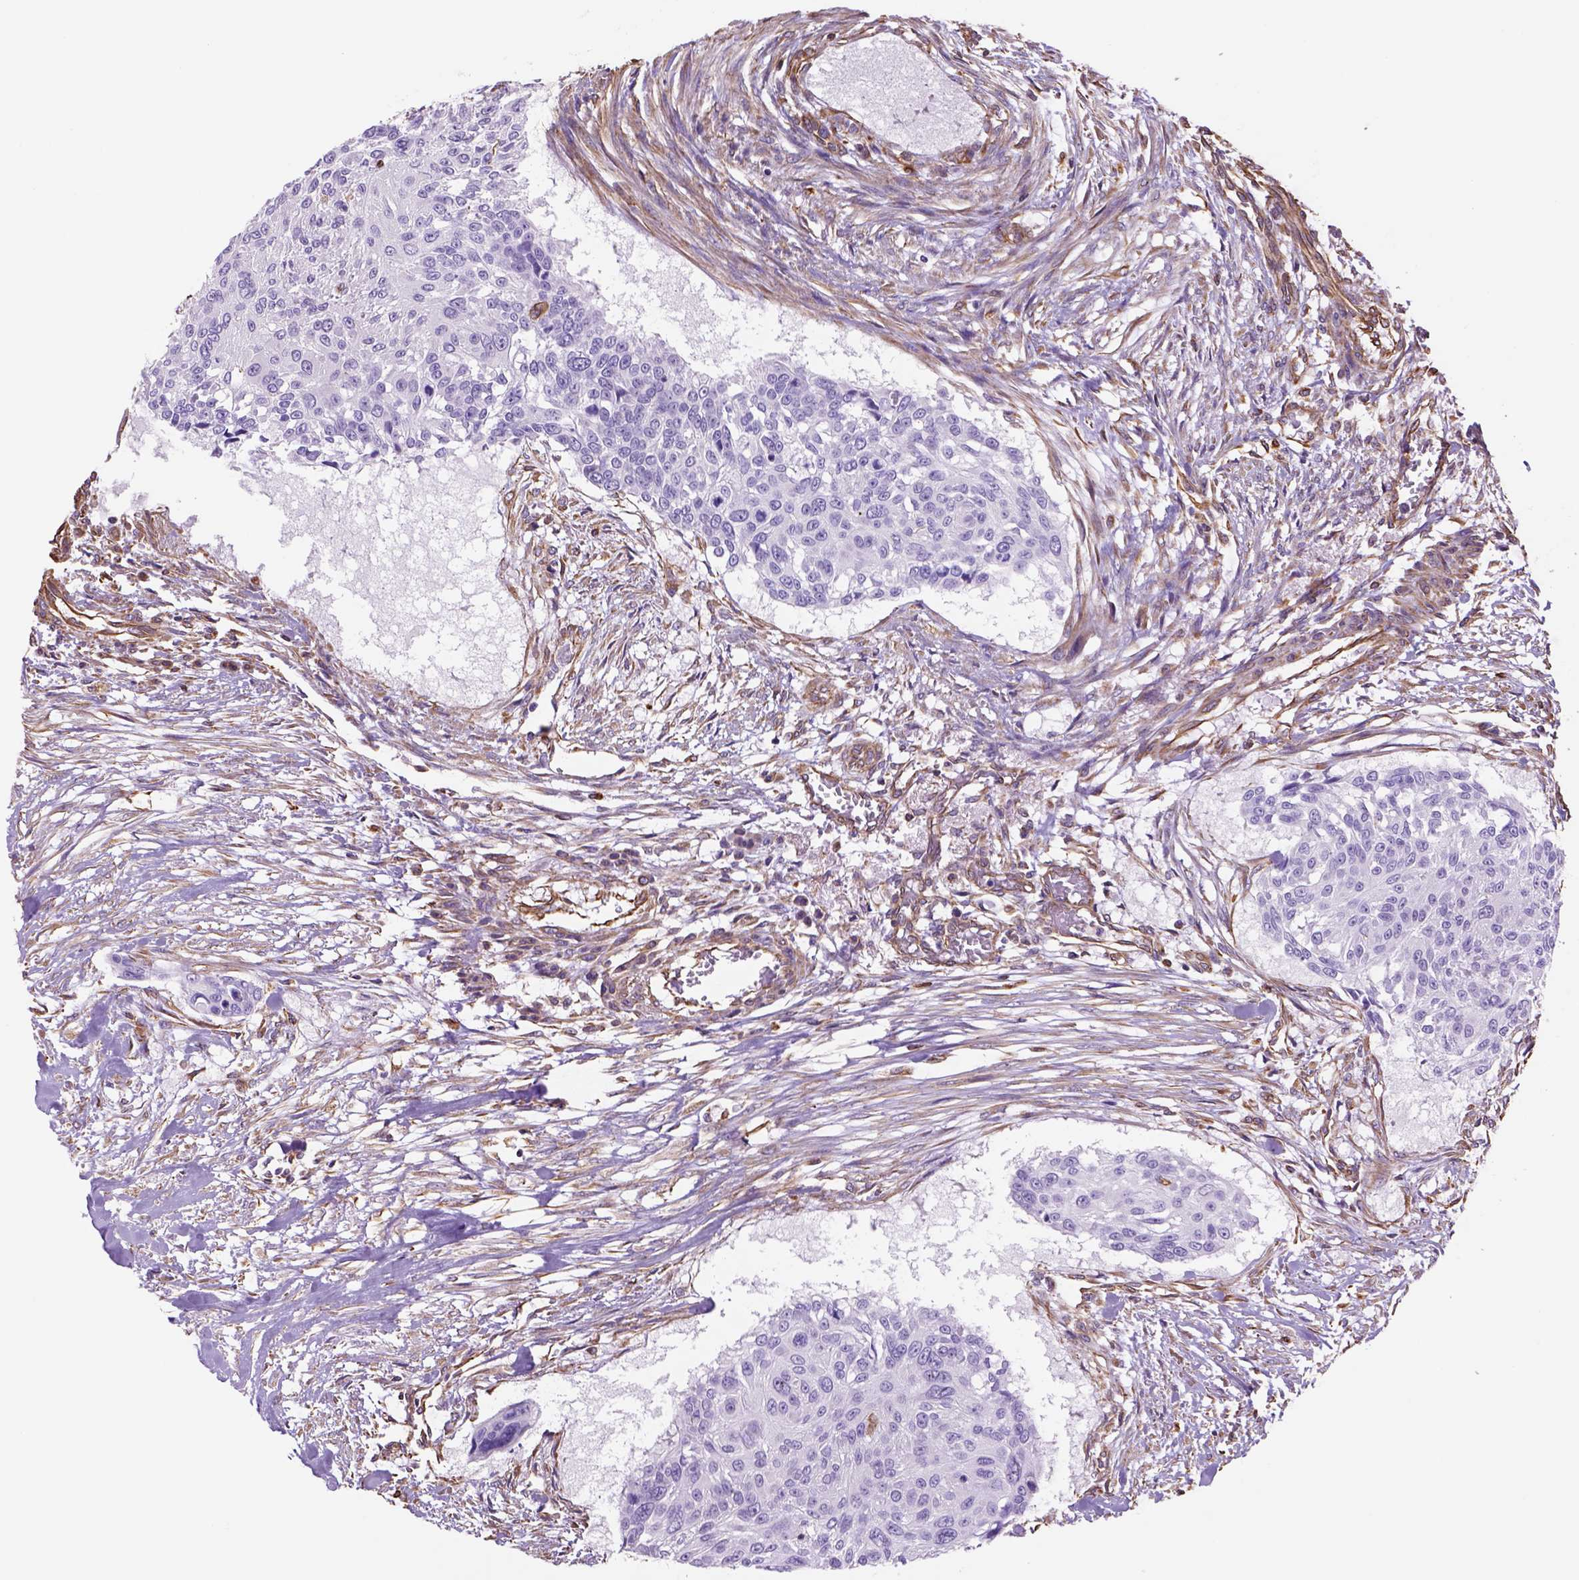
{"staining": {"intensity": "negative", "quantity": "none", "location": "none"}, "tissue": "urothelial cancer", "cell_type": "Tumor cells", "image_type": "cancer", "snomed": [{"axis": "morphology", "description": "Urothelial carcinoma, NOS"}, {"axis": "topography", "description": "Urinary bladder"}], "caption": "IHC histopathology image of neoplastic tissue: urothelial cancer stained with DAB (3,3'-diaminobenzidine) shows no significant protein staining in tumor cells.", "gene": "ZZZ3", "patient": {"sex": "male", "age": 55}}